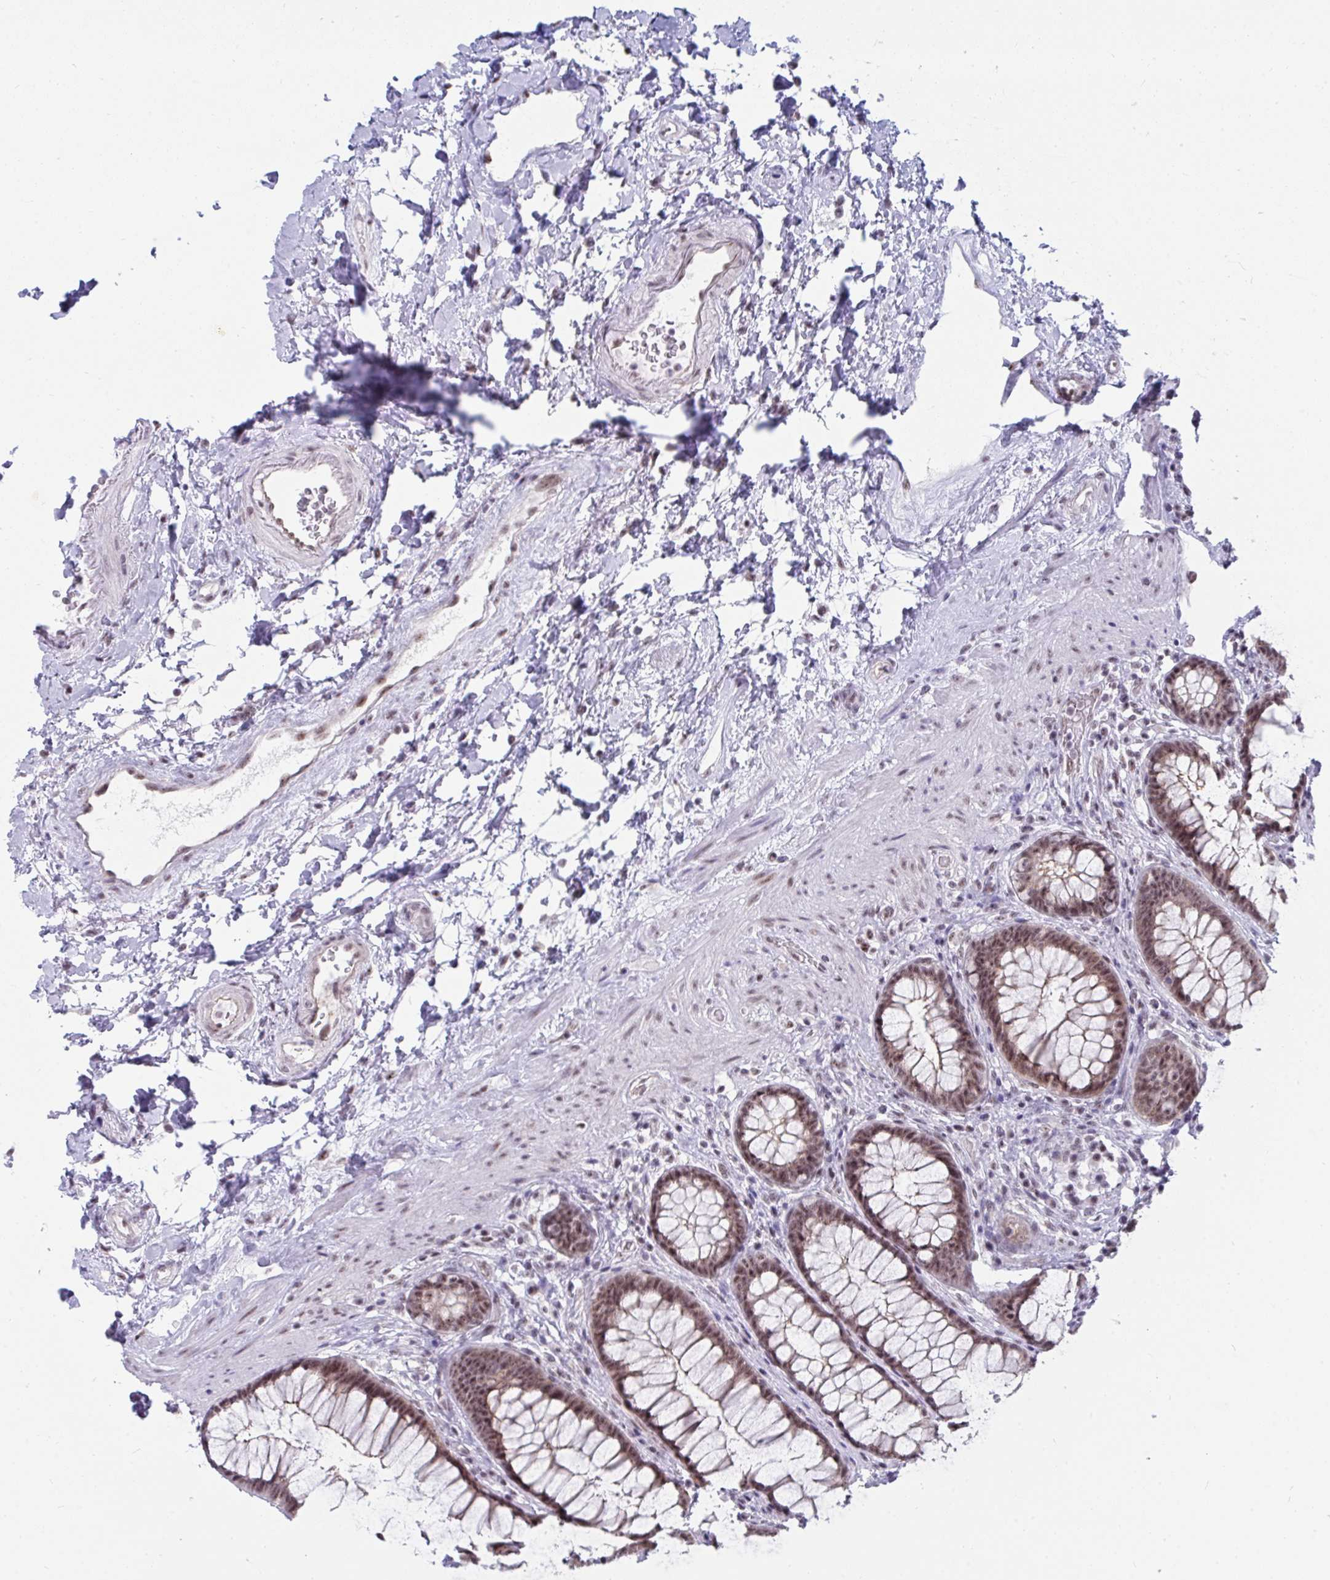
{"staining": {"intensity": "moderate", "quantity": ">75%", "location": "cytoplasmic/membranous,nuclear"}, "tissue": "rectum", "cell_type": "Glandular cells", "image_type": "normal", "snomed": [{"axis": "morphology", "description": "Normal tissue, NOS"}, {"axis": "topography", "description": "Rectum"}], "caption": "This image shows immunohistochemistry (IHC) staining of benign rectum, with medium moderate cytoplasmic/membranous,nuclear expression in about >75% of glandular cells.", "gene": "PRR14", "patient": {"sex": "male", "age": 72}}